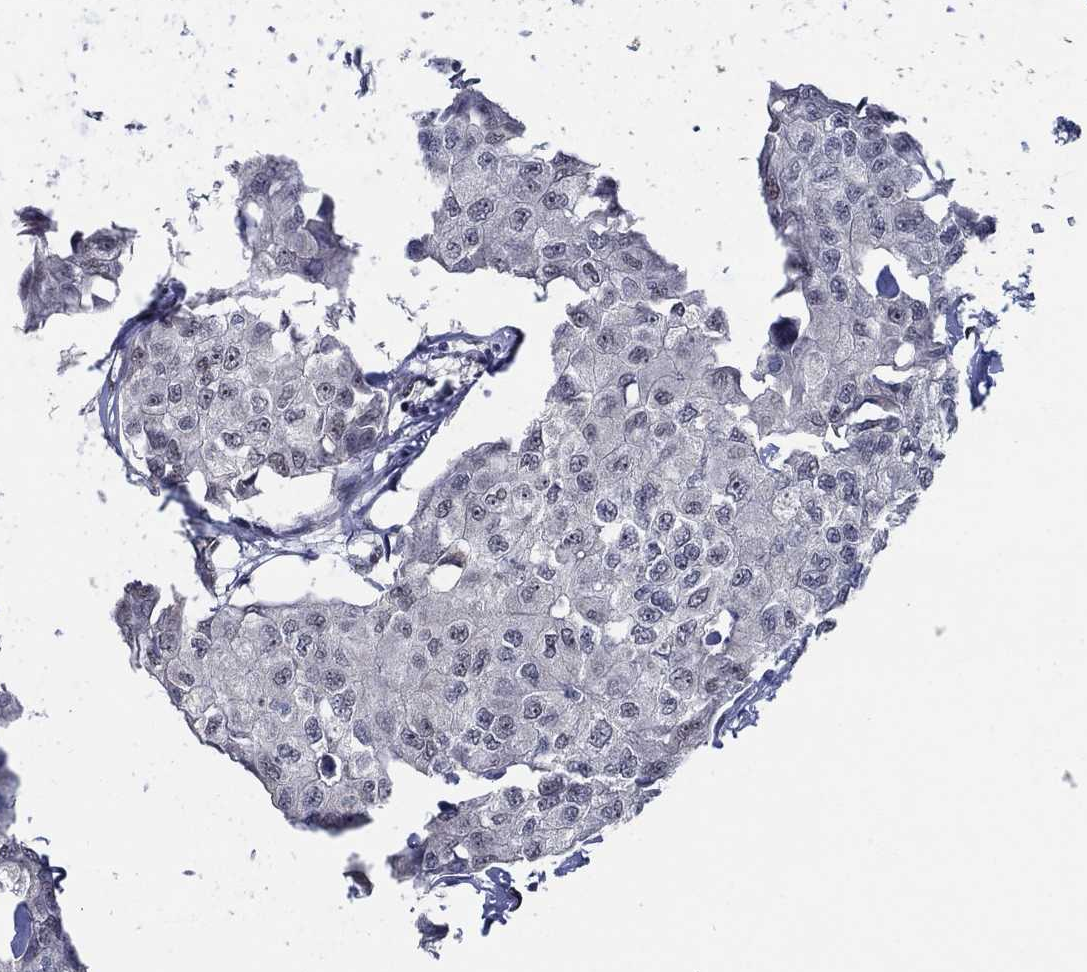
{"staining": {"intensity": "negative", "quantity": "none", "location": "none"}, "tissue": "breast cancer", "cell_type": "Tumor cells", "image_type": "cancer", "snomed": [{"axis": "morphology", "description": "Duct carcinoma"}, {"axis": "topography", "description": "Breast"}], "caption": "The histopathology image displays no staining of tumor cells in infiltrating ductal carcinoma (breast).", "gene": "HTN1", "patient": {"sex": "female", "age": 80}}